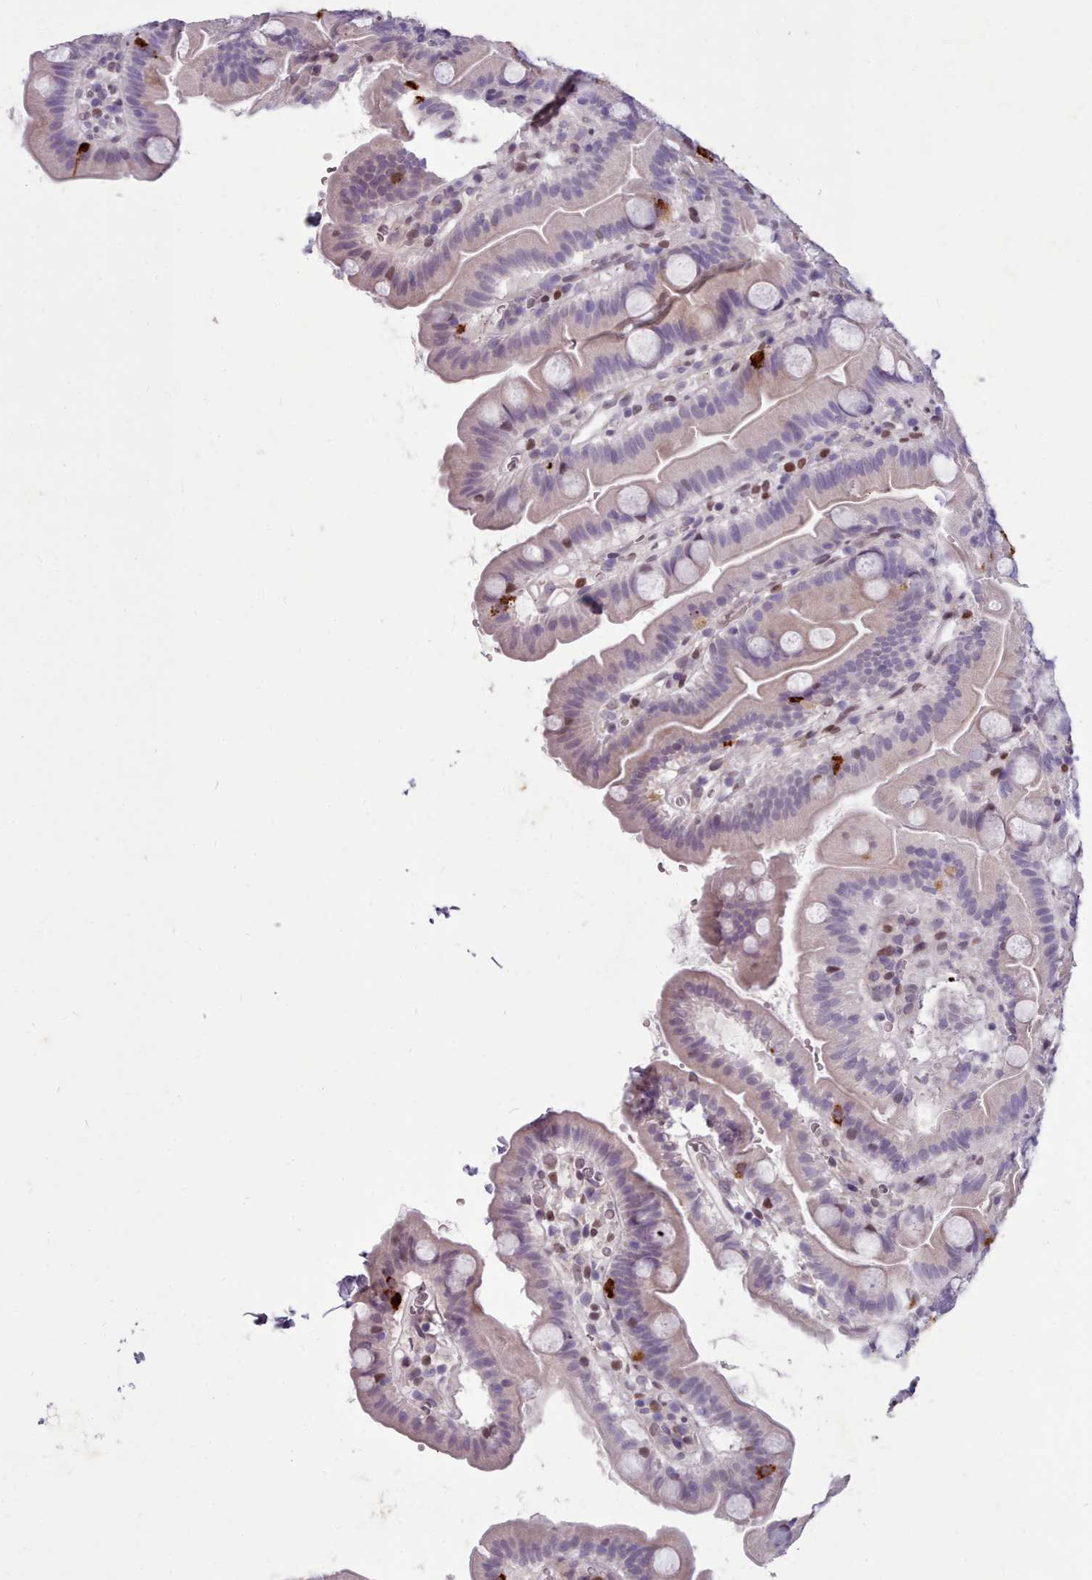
{"staining": {"intensity": "strong", "quantity": "<25%", "location": "cytoplasmic/membranous"}, "tissue": "small intestine", "cell_type": "Glandular cells", "image_type": "normal", "snomed": [{"axis": "morphology", "description": "Normal tissue, NOS"}, {"axis": "topography", "description": "Small intestine"}], "caption": "Immunohistochemistry (DAB (3,3'-diaminobenzidine)) staining of normal small intestine displays strong cytoplasmic/membranous protein positivity in approximately <25% of glandular cells. The protein of interest is stained brown, and the nuclei are stained in blue (DAB (3,3'-diaminobenzidine) IHC with brightfield microscopy, high magnification).", "gene": "KCNT2", "patient": {"sex": "female", "age": 68}}